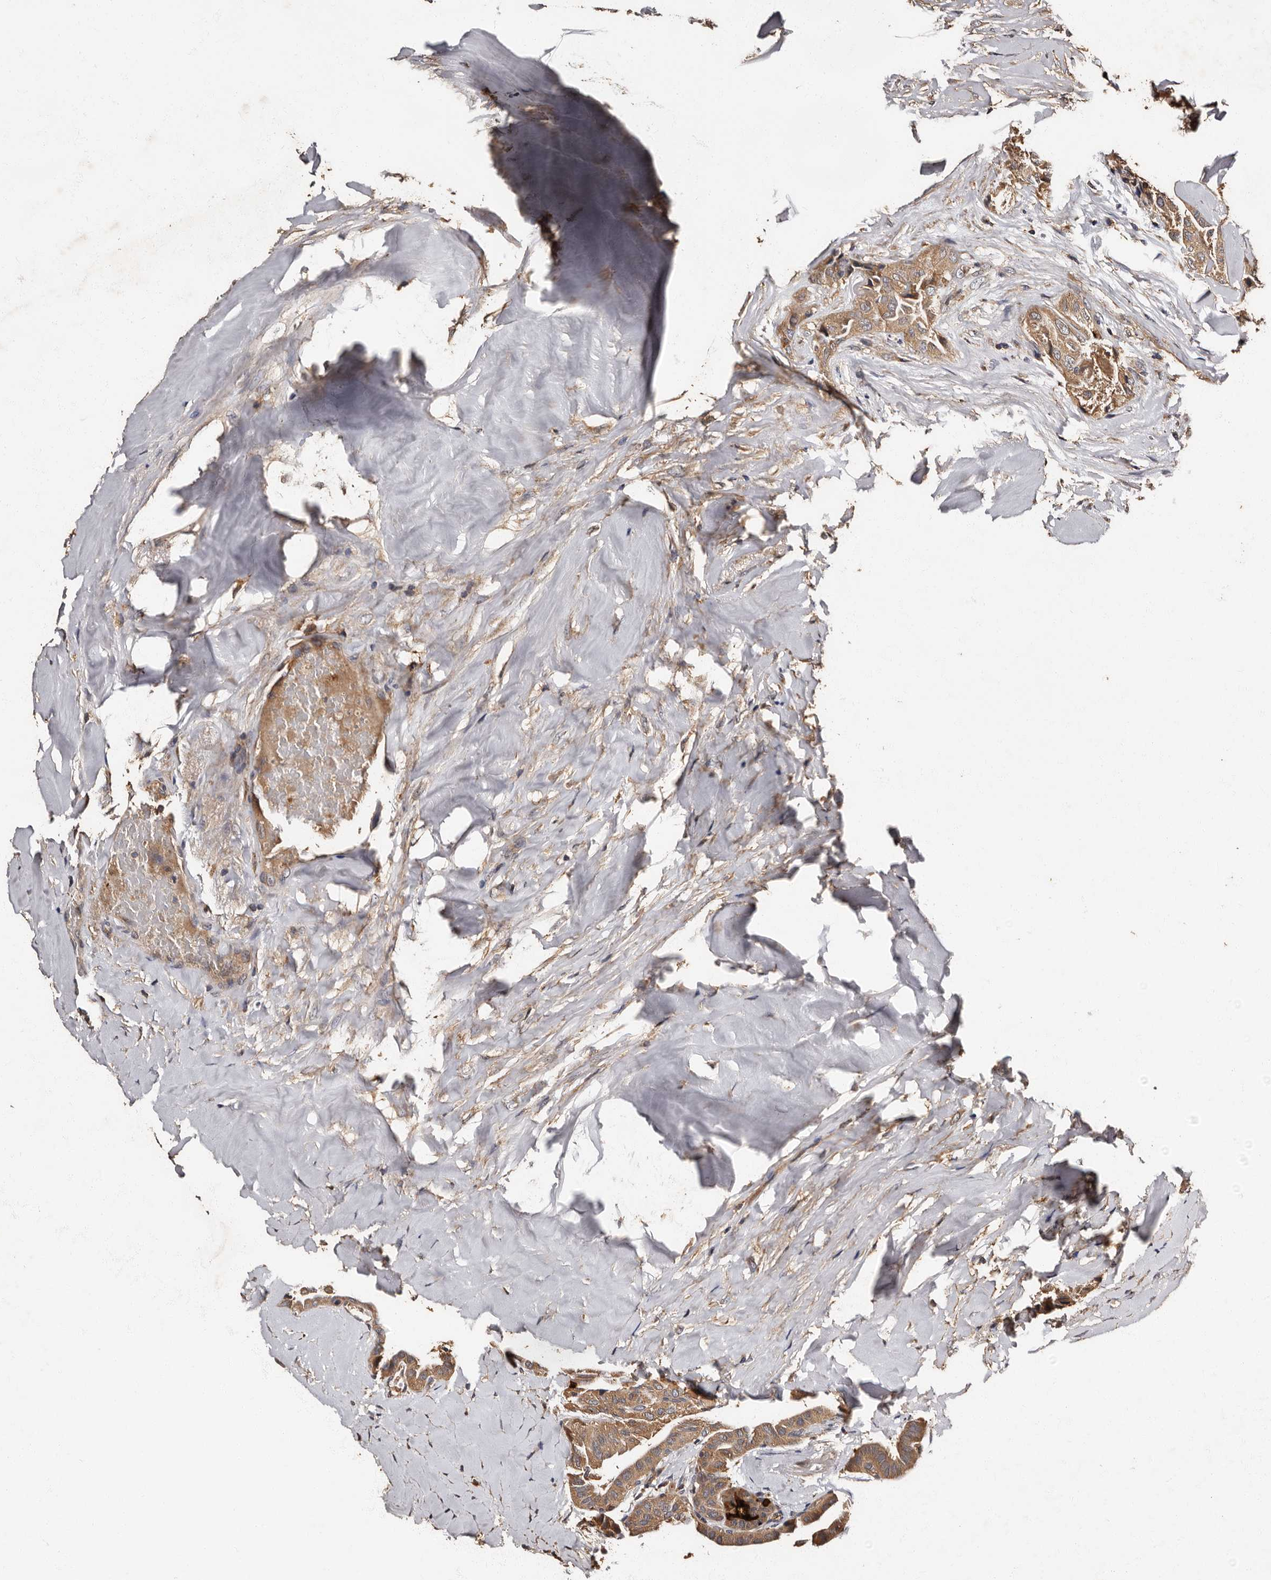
{"staining": {"intensity": "moderate", "quantity": ">75%", "location": "cytoplasmic/membranous"}, "tissue": "thyroid cancer", "cell_type": "Tumor cells", "image_type": "cancer", "snomed": [{"axis": "morphology", "description": "Papillary adenocarcinoma, NOS"}, {"axis": "topography", "description": "Thyroid gland"}], "caption": "Tumor cells display medium levels of moderate cytoplasmic/membranous expression in about >75% of cells in thyroid cancer.", "gene": "ADCK5", "patient": {"sex": "male", "age": 77}}